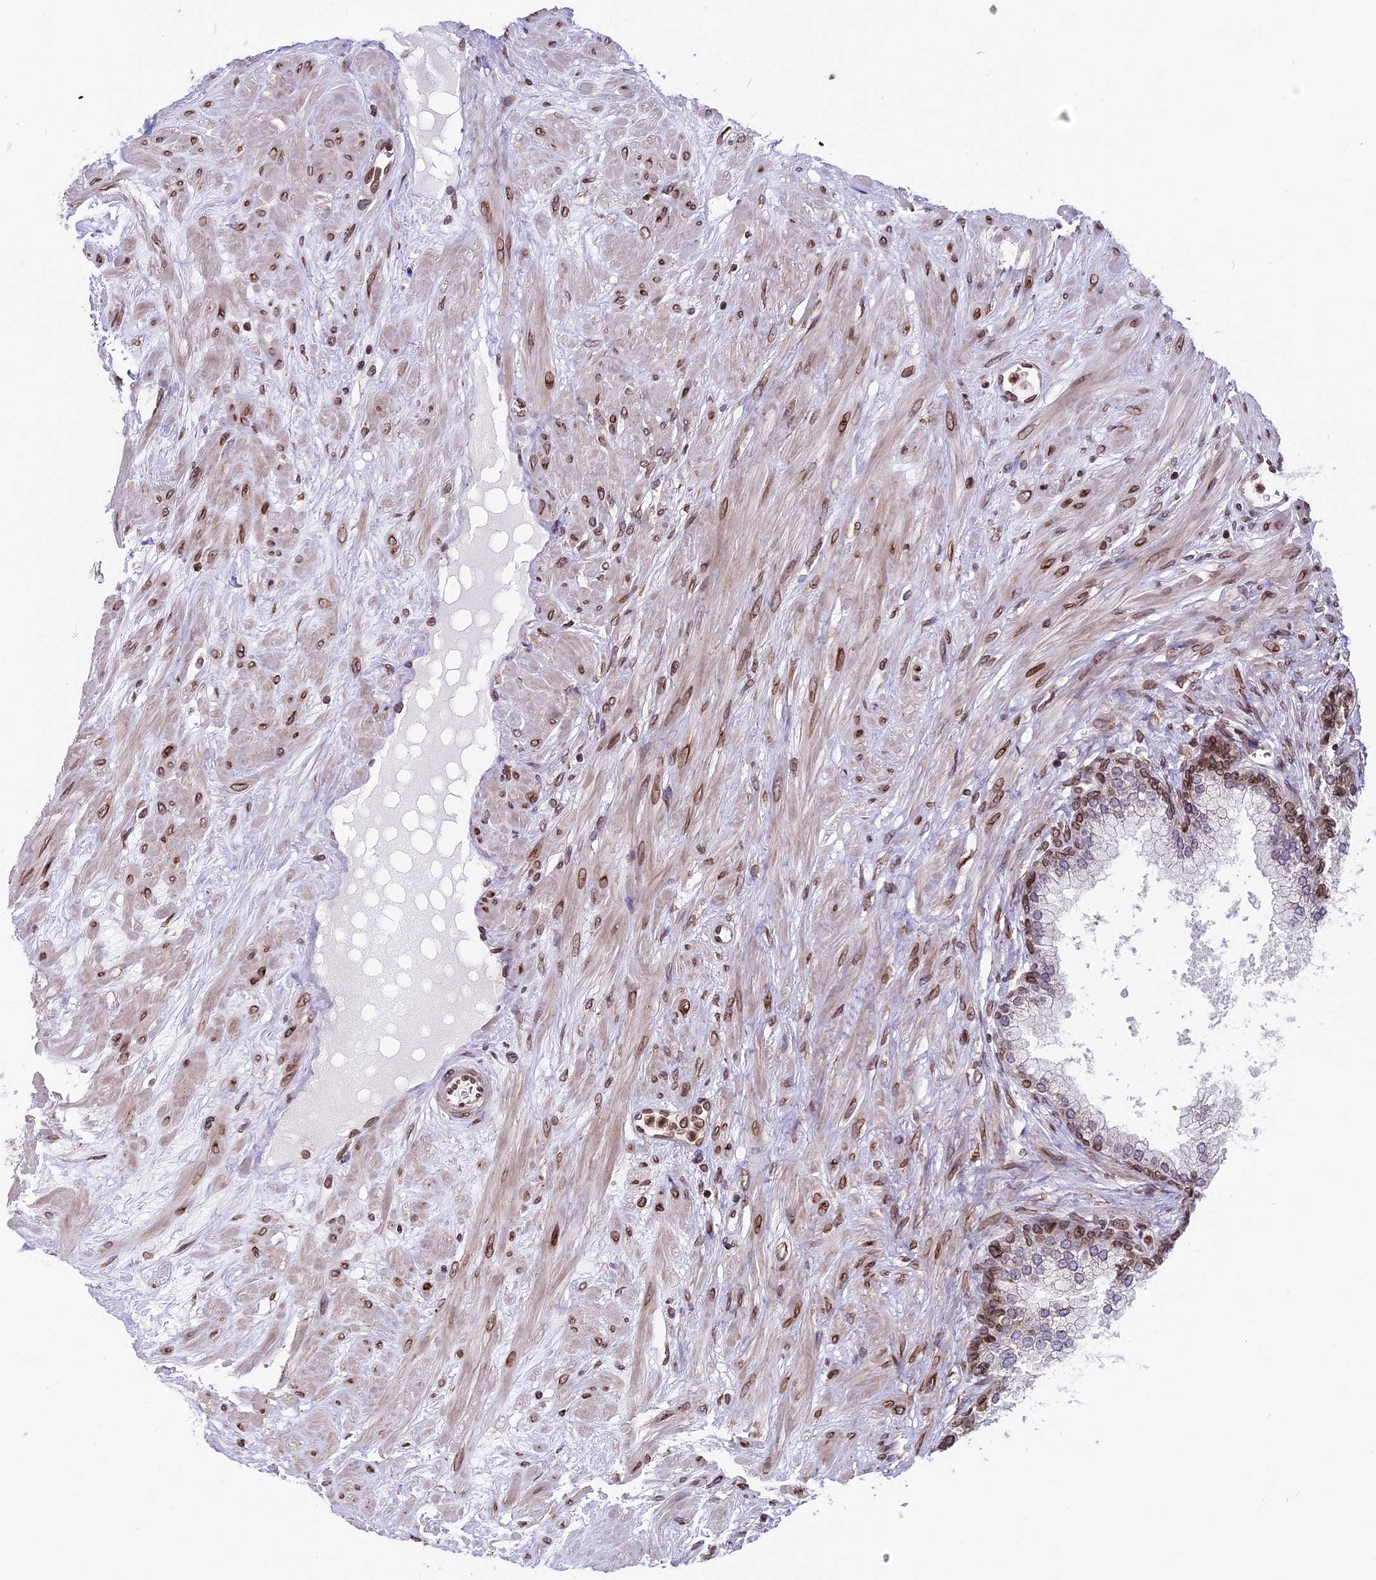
{"staining": {"intensity": "moderate", "quantity": "<25%", "location": "cytoplasmic/membranous,nuclear"}, "tissue": "prostate", "cell_type": "Glandular cells", "image_type": "normal", "snomed": [{"axis": "morphology", "description": "Normal tissue, NOS"}, {"axis": "topography", "description": "Prostate"}], "caption": "This histopathology image exhibits immunohistochemistry staining of unremarkable prostate, with low moderate cytoplasmic/membranous,nuclear staining in approximately <25% of glandular cells.", "gene": "PTCHD4", "patient": {"sex": "male", "age": 60}}